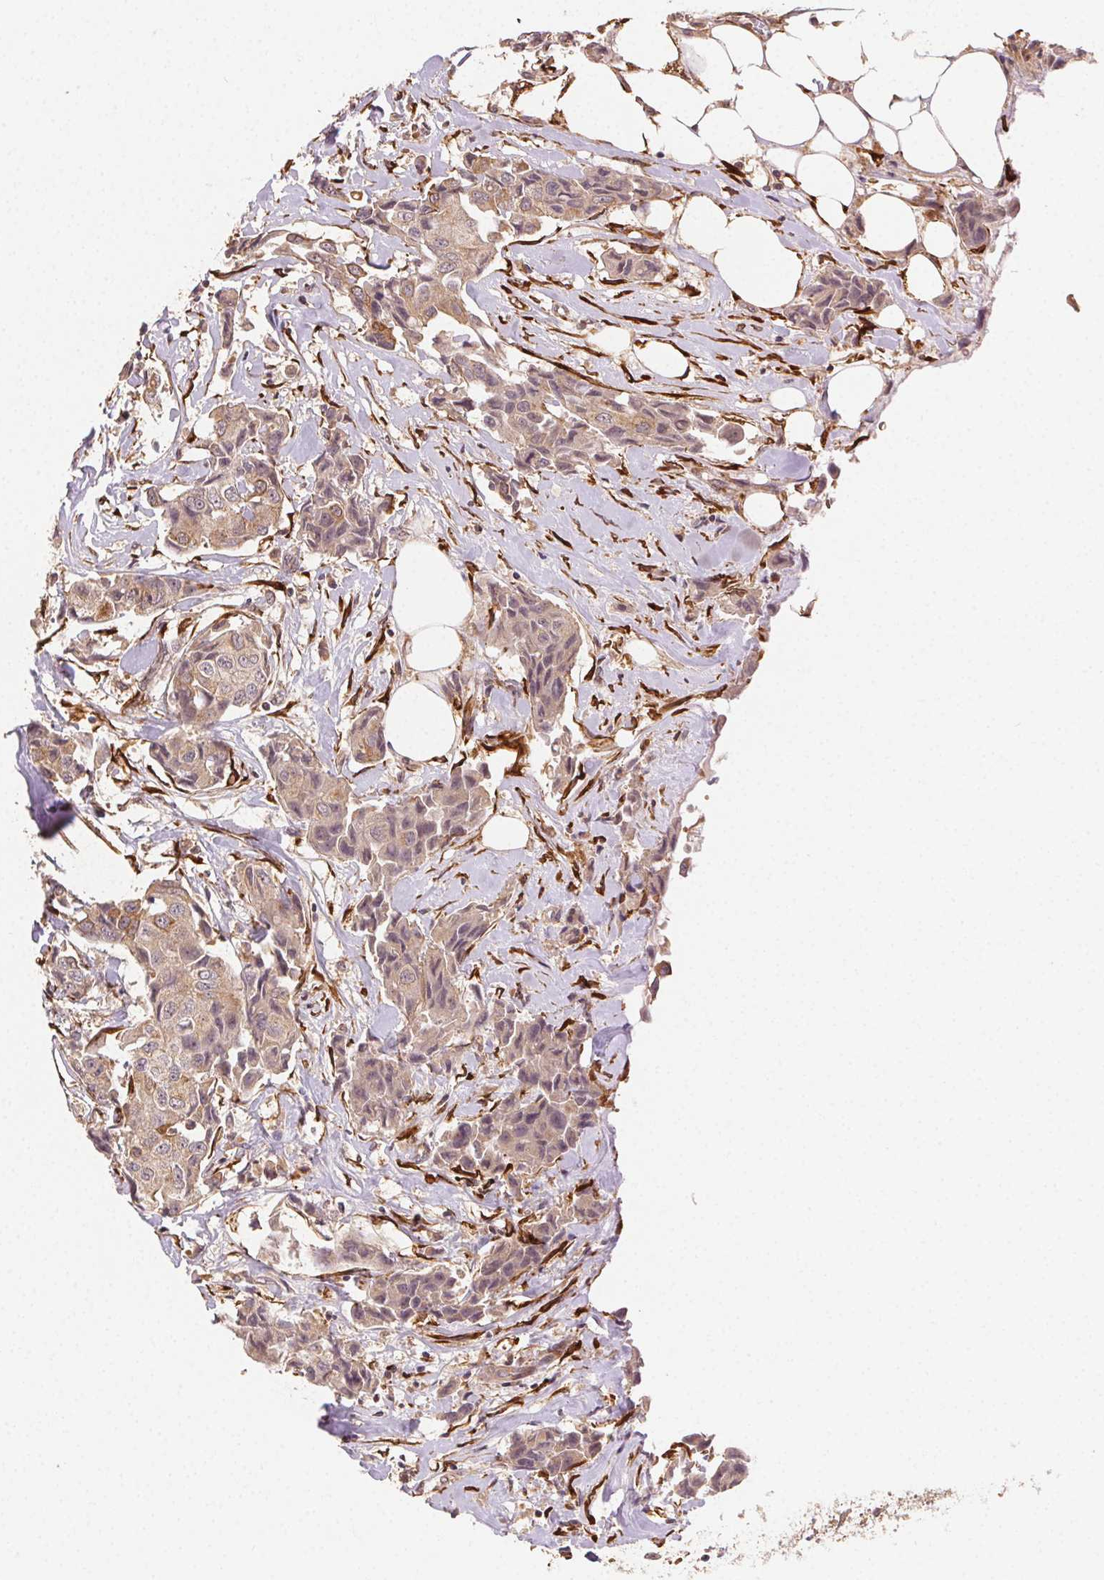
{"staining": {"intensity": "weak", "quantity": ">75%", "location": "cytoplasmic/membranous"}, "tissue": "breast cancer", "cell_type": "Tumor cells", "image_type": "cancer", "snomed": [{"axis": "morphology", "description": "Duct carcinoma"}, {"axis": "topography", "description": "Breast"}, {"axis": "topography", "description": "Lymph node"}], "caption": "Human breast infiltrating ductal carcinoma stained with a protein marker exhibits weak staining in tumor cells.", "gene": "KLHL15", "patient": {"sex": "female", "age": 80}}